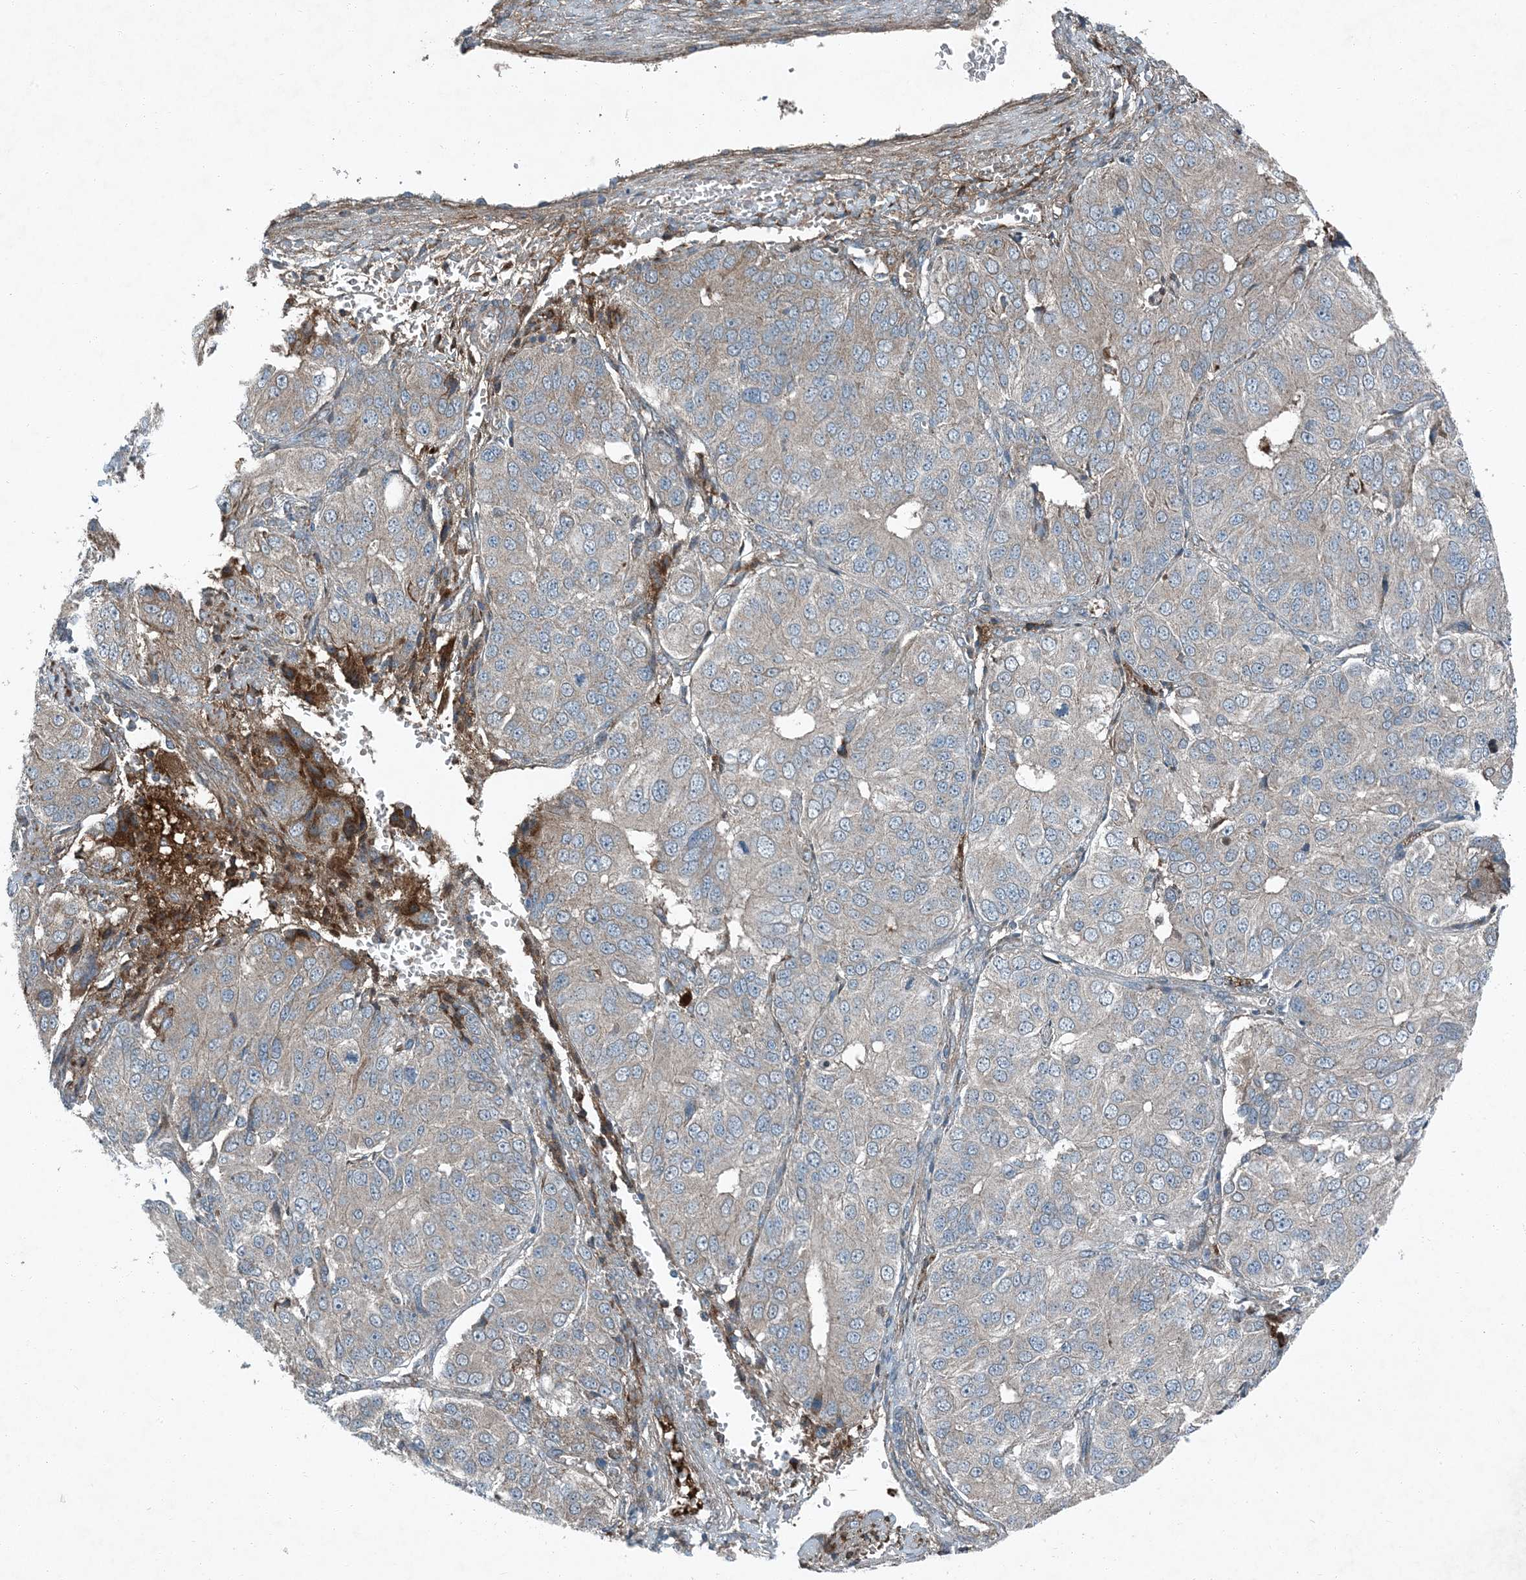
{"staining": {"intensity": "weak", "quantity": "<25%", "location": "cytoplasmic/membranous"}, "tissue": "ovarian cancer", "cell_type": "Tumor cells", "image_type": "cancer", "snomed": [{"axis": "morphology", "description": "Carcinoma, endometroid"}, {"axis": "topography", "description": "Ovary"}], "caption": "Ovarian endometroid carcinoma was stained to show a protein in brown. There is no significant positivity in tumor cells.", "gene": "APOM", "patient": {"sex": "female", "age": 51}}